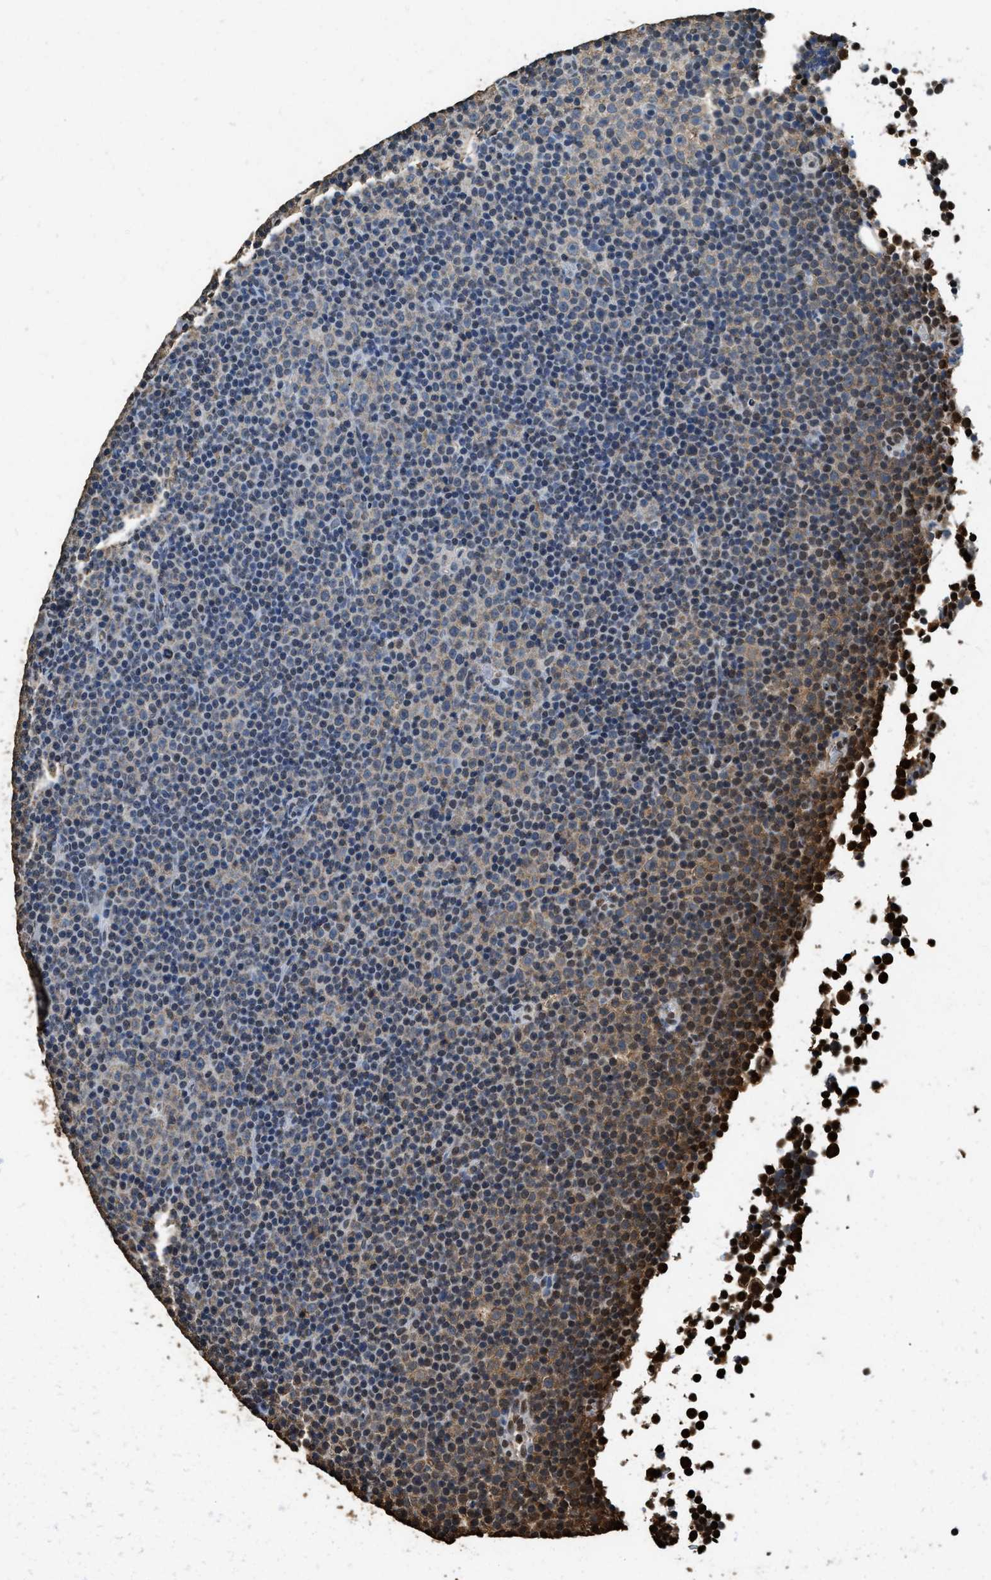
{"staining": {"intensity": "weak", "quantity": "25%-75%", "location": "cytoplasmic/membranous"}, "tissue": "lymphoma", "cell_type": "Tumor cells", "image_type": "cancer", "snomed": [{"axis": "morphology", "description": "Malignant lymphoma, non-Hodgkin's type, Low grade"}, {"axis": "topography", "description": "Lymph node"}], "caption": "DAB (3,3'-diaminobenzidine) immunohistochemical staining of human lymphoma exhibits weak cytoplasmic/membranous protein staining in about 25%-75% of tumor cells.", "gene": "GAPDH", "patient": {"sex": "female", "age": 67}}